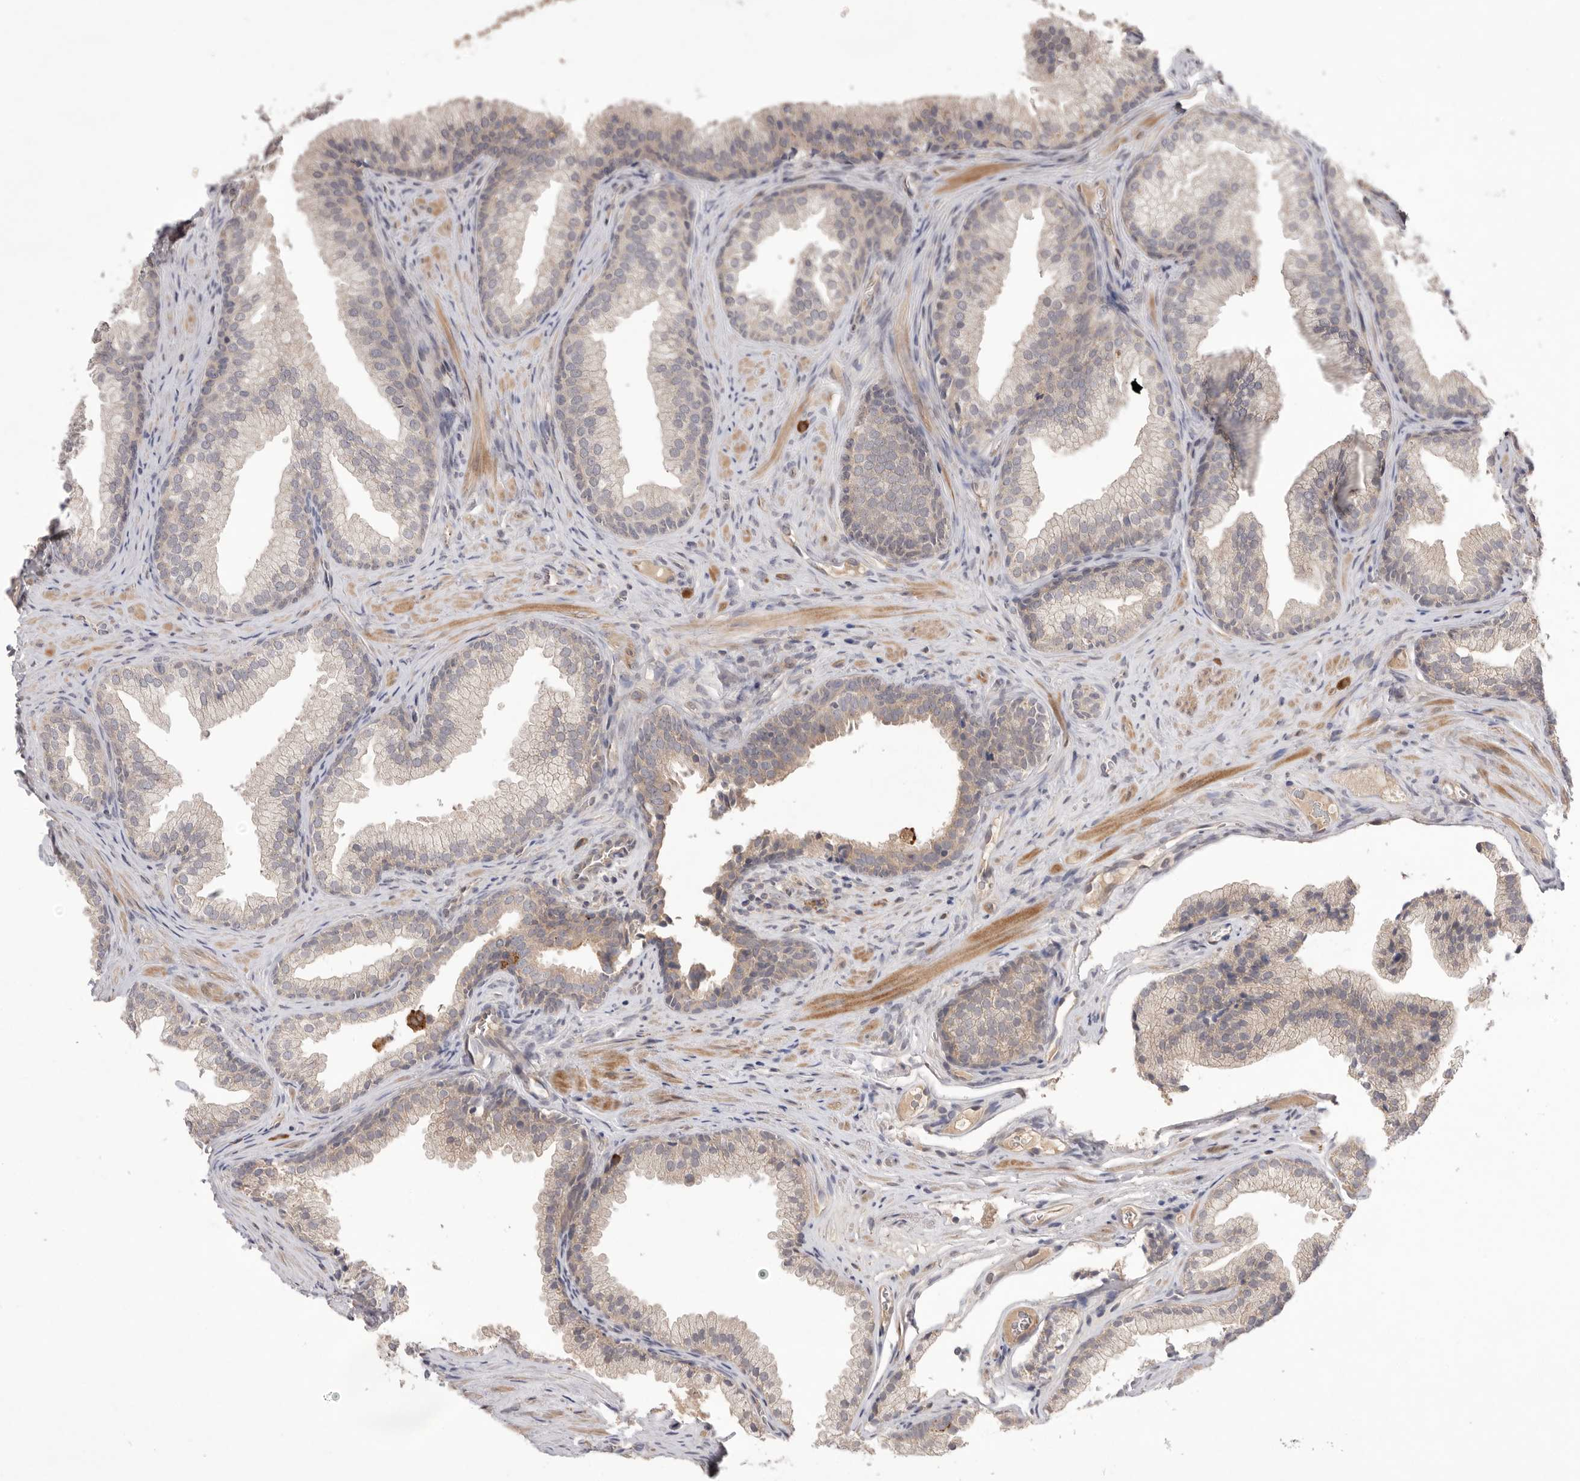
{"staining": {"intensity": "weak", "quantity": "25%-75%", "location": "cytoplasmic/membranous"}, "tissue": "prostate", "cell_type": "Glandular cells", "image_type": "normal", "snomed": [{"axis": "morphology", "description": "Normal tissue, NOS"}, {"axis": "topography", "description": "Prostate"}], "caption": "This photomicrograph exhibits normal prostate stained with immunohistochemistry (IHC) to label a protein in brown. The cytoplasmic/membranous of glandular cells show weak positivity for the protein. Nuclei are counter-stained blue.", "gene": "NRCAM", "patient": {"sex": "male", "age": 76}}